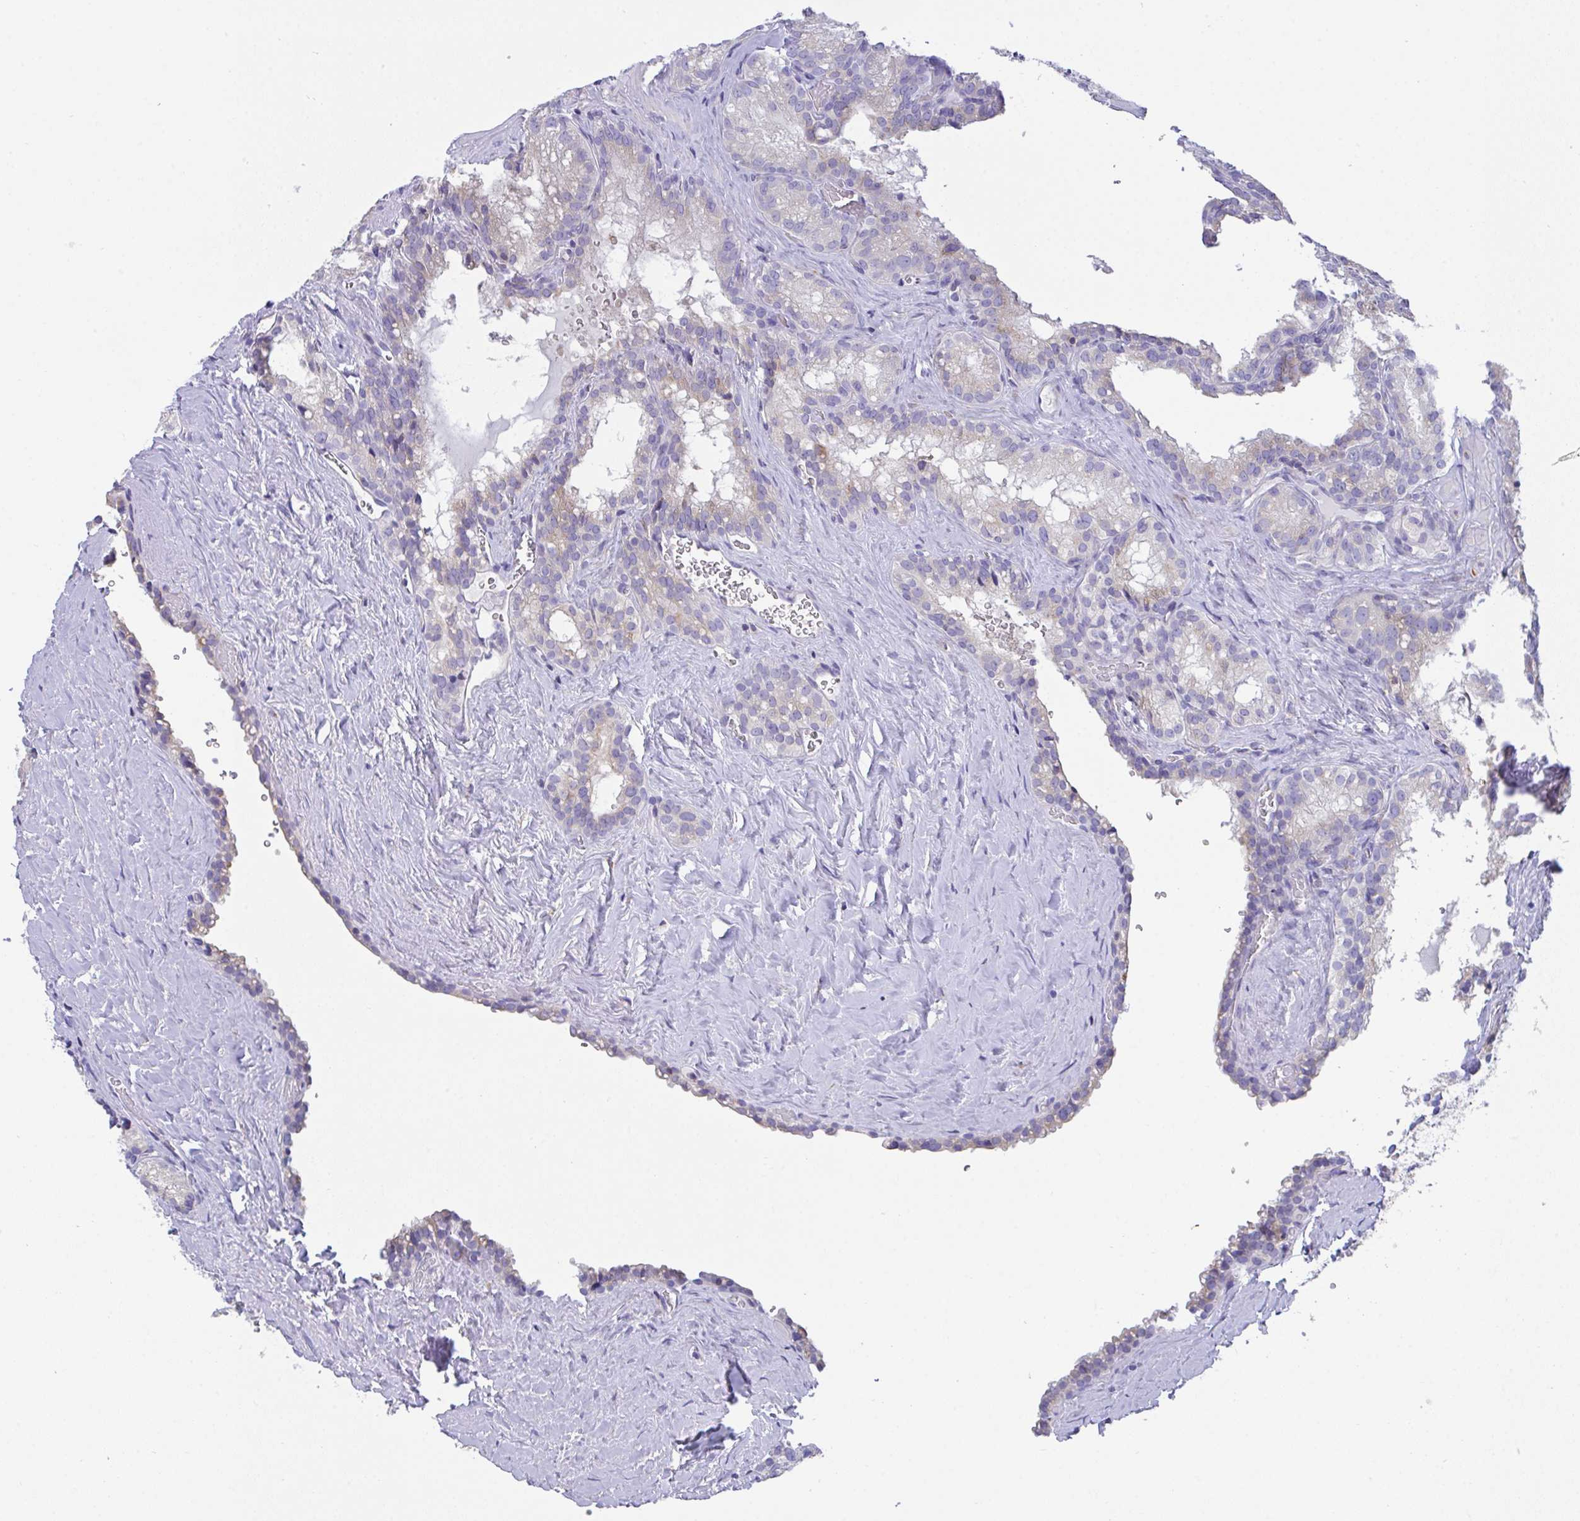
{"staining": {"intensity": "weak", "quantity": "25%-75%", "location": "cytoplasmic/membranous"}, "tissue": "seminal vesicle", "cell_type": "Glandular cells", "image_type": "normal", "snomed": [{"axis": "morphology", "description": "Normal tissue, NOS"}, {"axis": "topography", "description": "Seminal veicle"}], "caption": "Seminal vesicle stained with immunohistochemistry (IHC) reveals weak cytoplasmic/membranous positivity in about 25%-75% of glandular cells. (Stains: DAB (3,3'-diaminobenzidine) in brown, nuclei in blue, Microscopy: brightfield microscopy at high magnification).", "gene": "MIA3", "patient": {"sex": "male", "age": 47}}